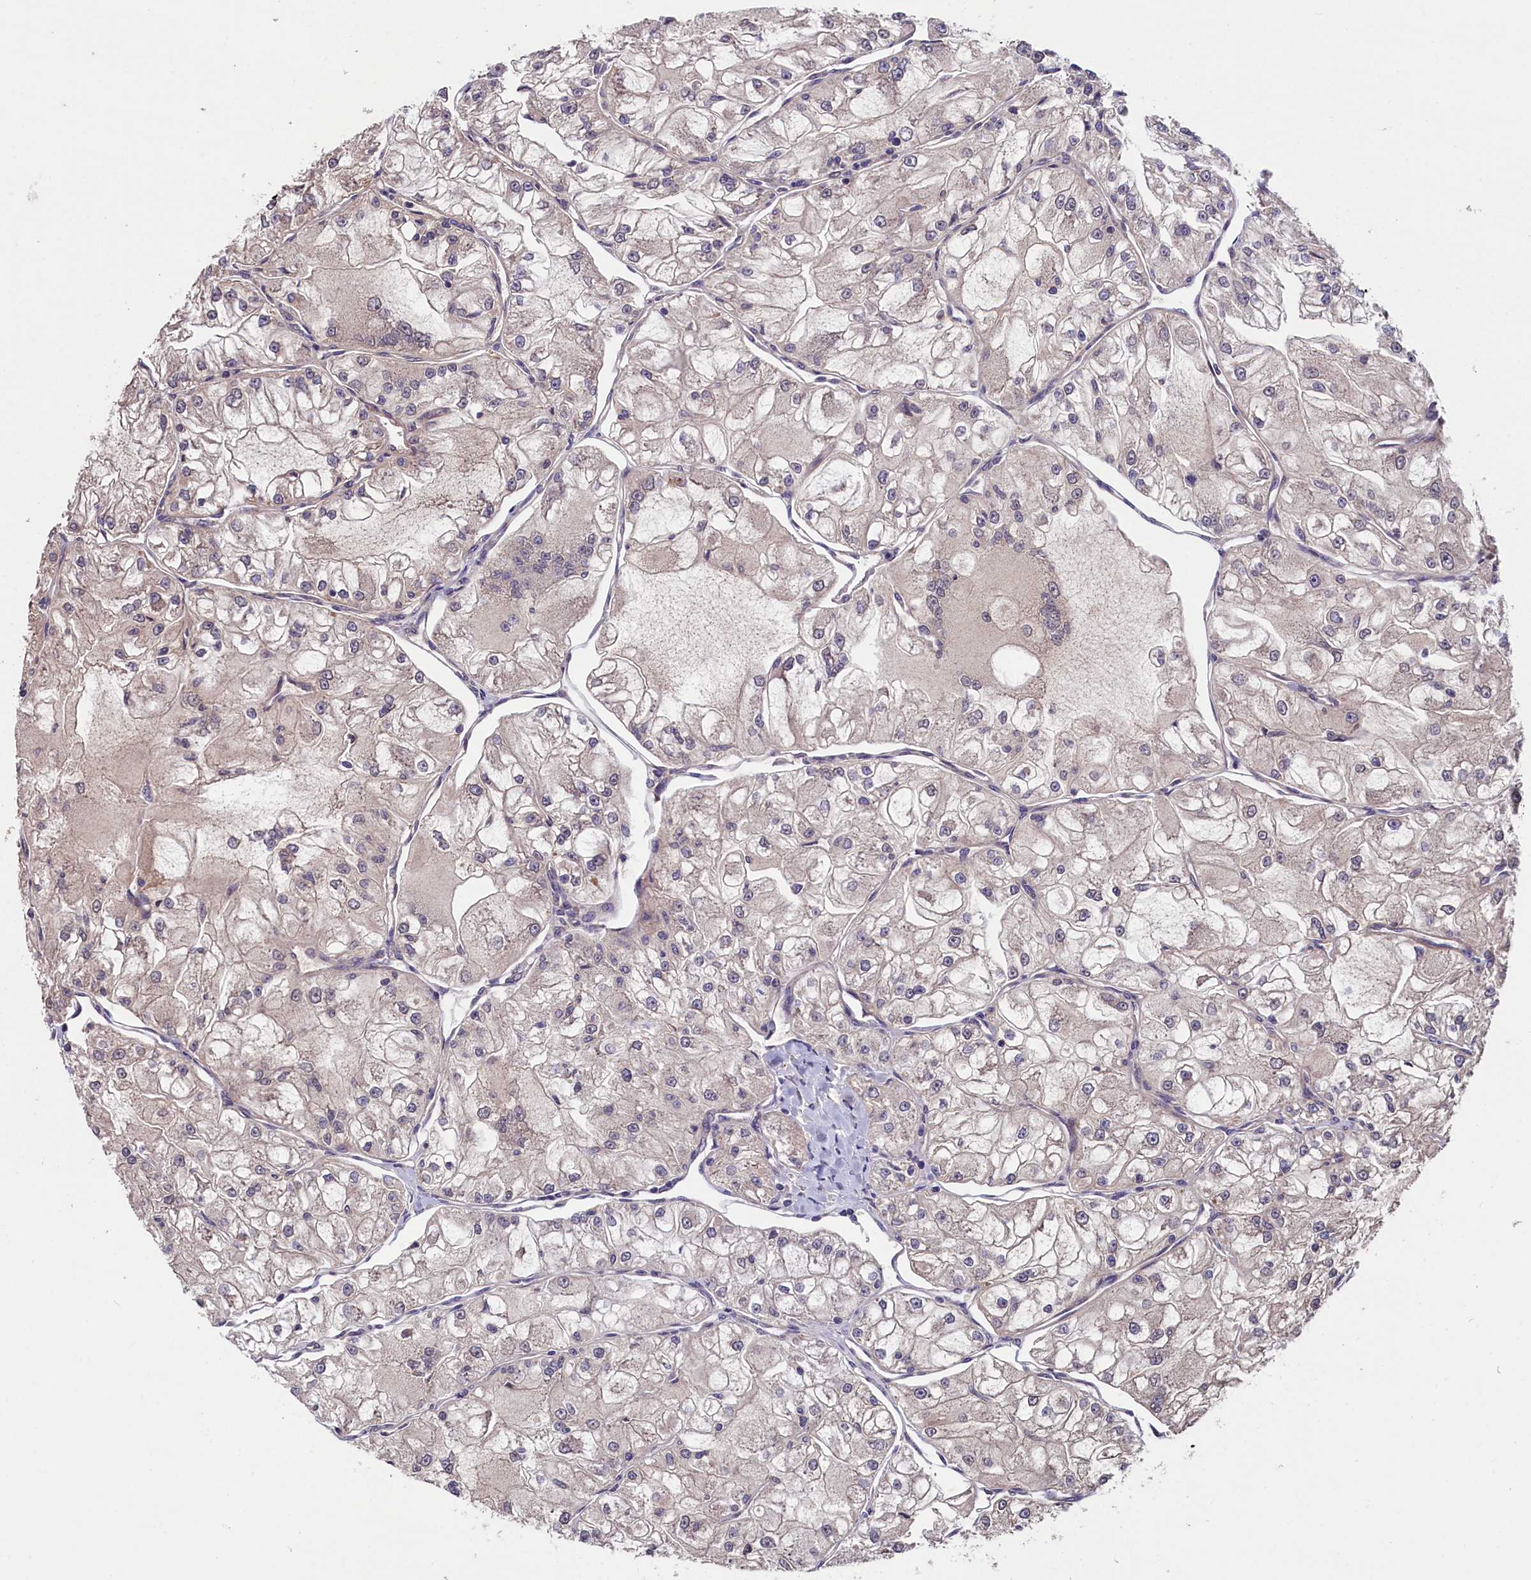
{"staining": {"intensity": "negative", "quantity": "none", "location": "none"}, "tissue": "renal cancer", "cell_type": "Tumor cells", "image_type": "cancer", "snomed": [{"axis": "morphology", "description": "Adenocarcinoma, NOS"}, {"axis": "topography", "description": "Kidney"}], "caption": "Human renal cancer stained for a protein using immunohistochemistry reveals no positivity in tumor cells.", "gene": "SLC39A6", "patient": {"sex": "female", "age": 72}}